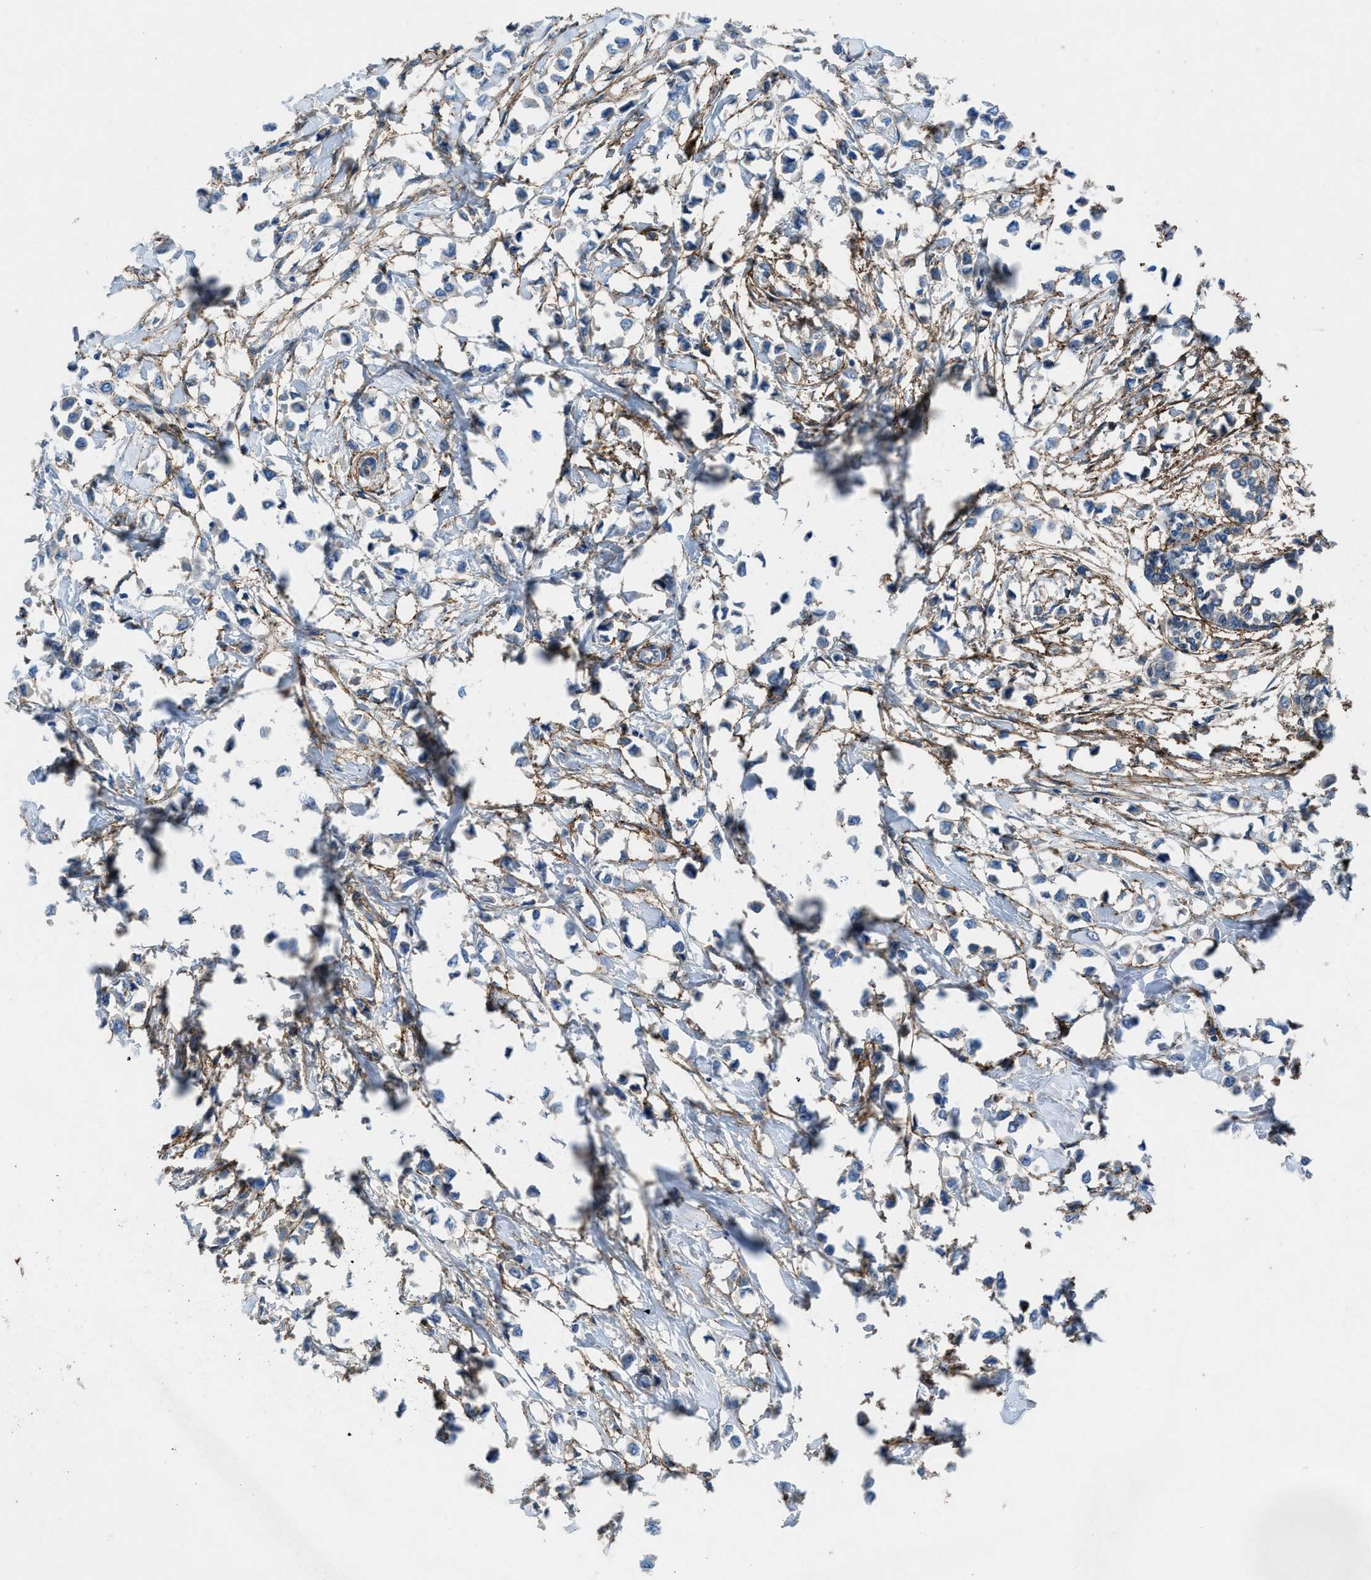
{"staining": {"intensity": "negative", "quantity": "none", "location": "none"}, "tissue": "breast cancer", "cell_type": "Tumor cells", "image_type": "cancer", "snomed": [{"axis": "morphology", "description": "Lobular carcinoma"}, {"axis": "topography", "description": "Breast"}], "caption": "Tumor cells are negative for brown protein staining in lobular carcinoma (breast).", "gene": "PTGFRN", "patient": {"sex": "female", "age": 51}}